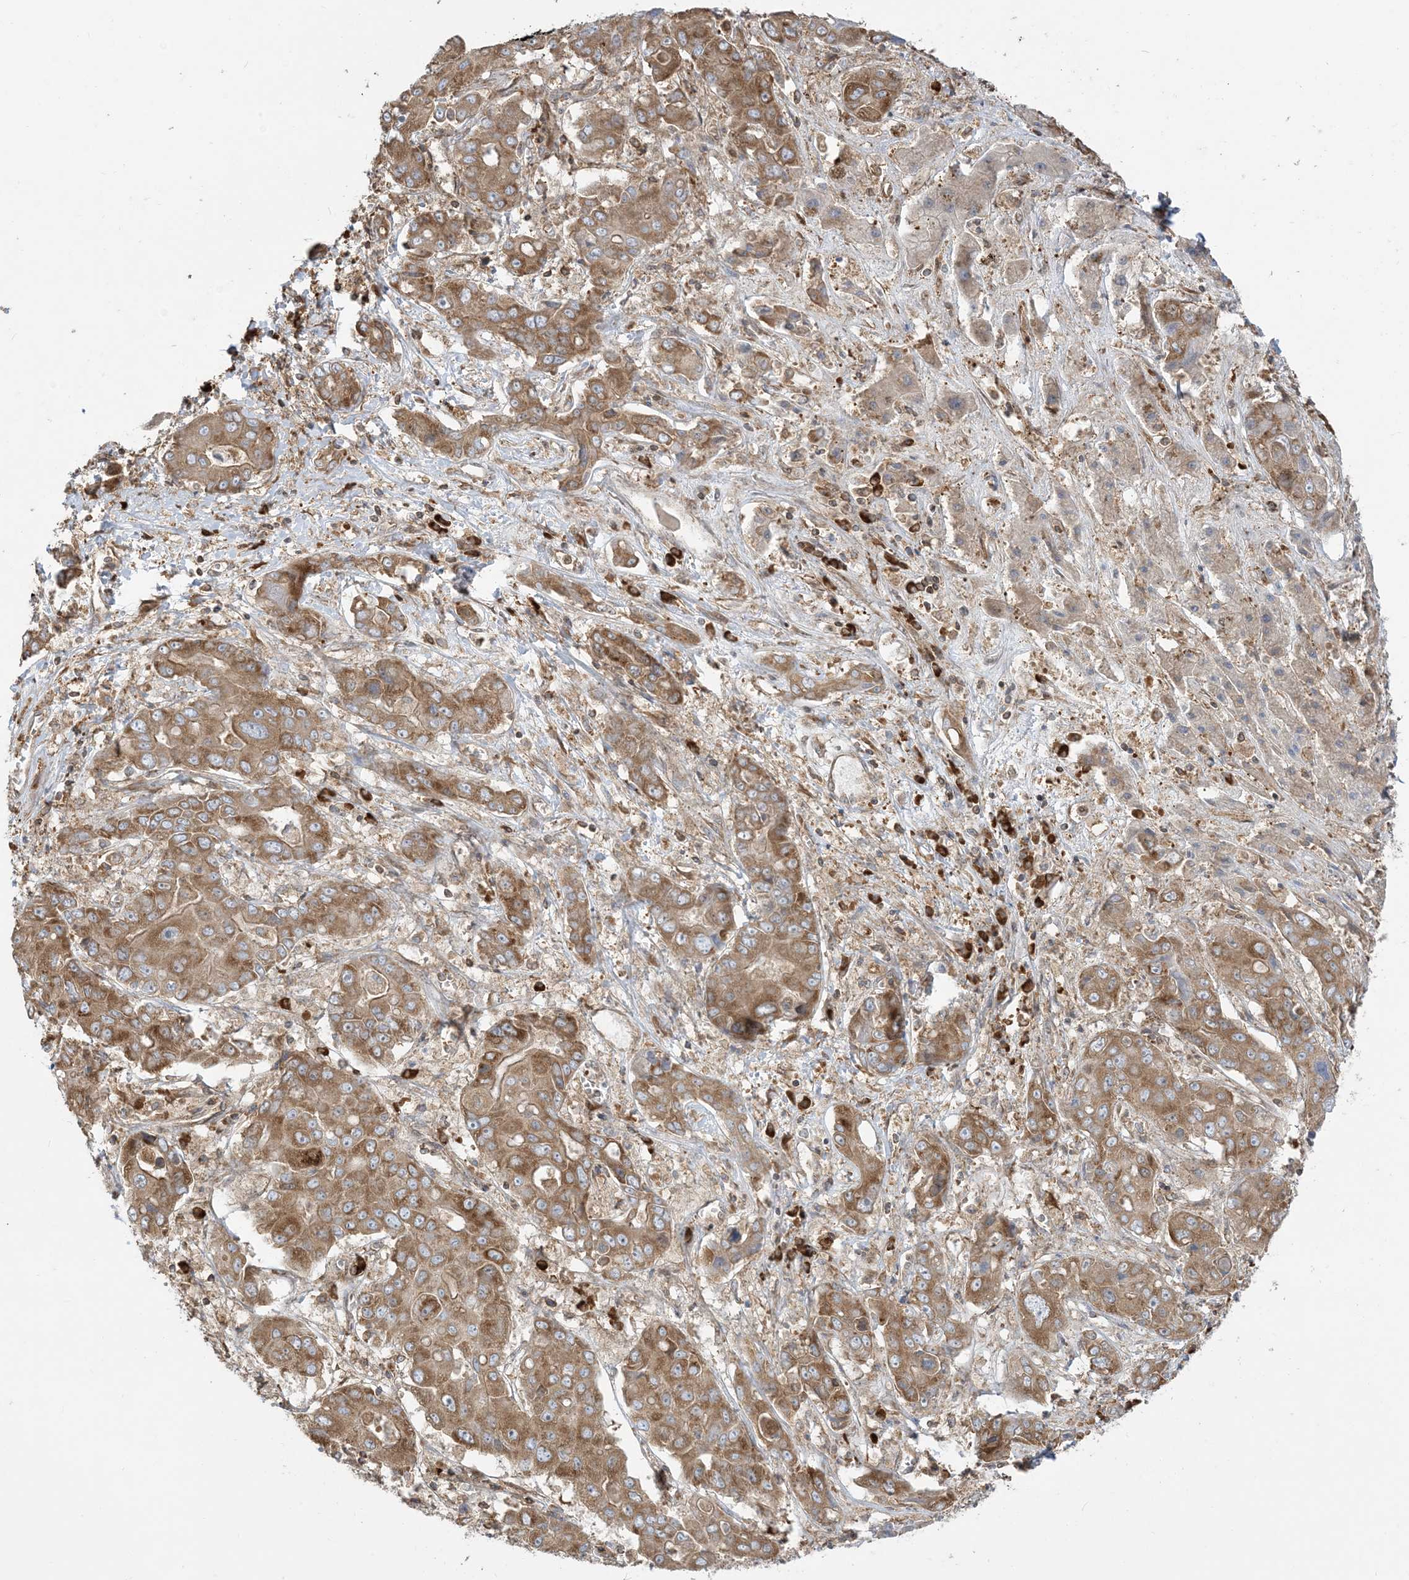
{"staining": {"intensity": "moderate", "quantity": ">75%", "location": "cytoplasmic/membranous"}, "tissue": "liver cancer", "cell_type": "Tumor cells", "image_type": "cancer", "snomed": [{"axis": "morphology", "description": "Cholangiocarcinoma"}, {"axis": "topography", "description": "Liver"}], "caption": "A high-resolution micrograph shows immunohistochemistry staining of liver cholangiocarcinoma, which displays moderate cytoplasmic/membranous staining in about >75% of tumor cells.", "gene": "SRP72", "patient": {"sex": "male", "age": 67}}